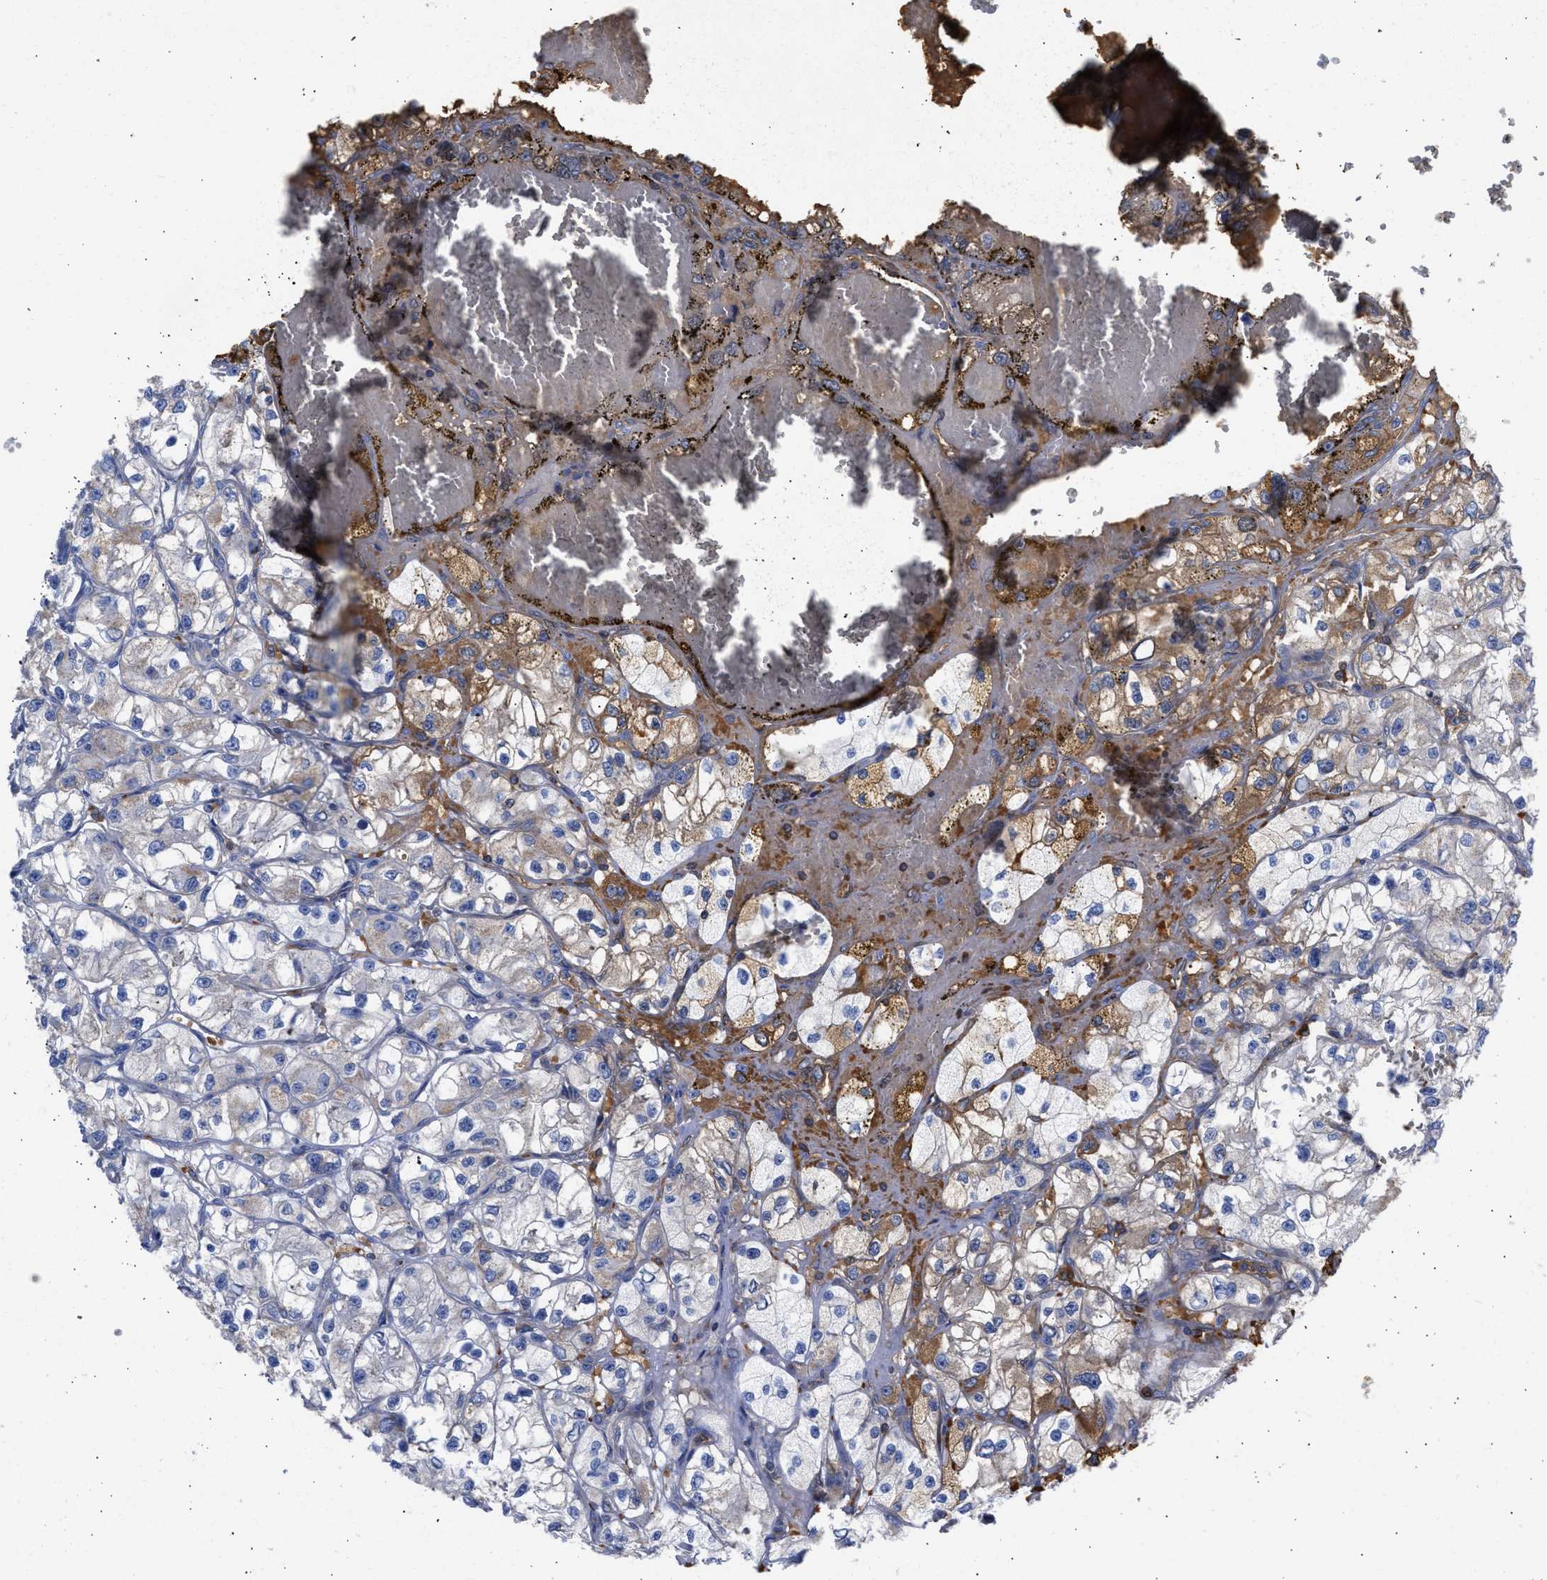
{"staining": {"intensity": "moderate", "quantity": "<25%", "location": "cytoplasmic/membranous"}, "tissue": "renal cancer", "cell_type": "Tumor cells", "image_type": "cancer", "snomed": [{"axis": "morphology", "description": "Adenocarcinoma, NOS"}, {"axis": "topography", "description": "Kidney"}], "caption": "Approximately <25% of tumor cells in human renal cancer exhibit moderate cytoplasmic/membranous protein expression as visualized by brown immunohistochemical staining.", "gene": "BTG3", "patient": {"sex": "female", "age": 57}}